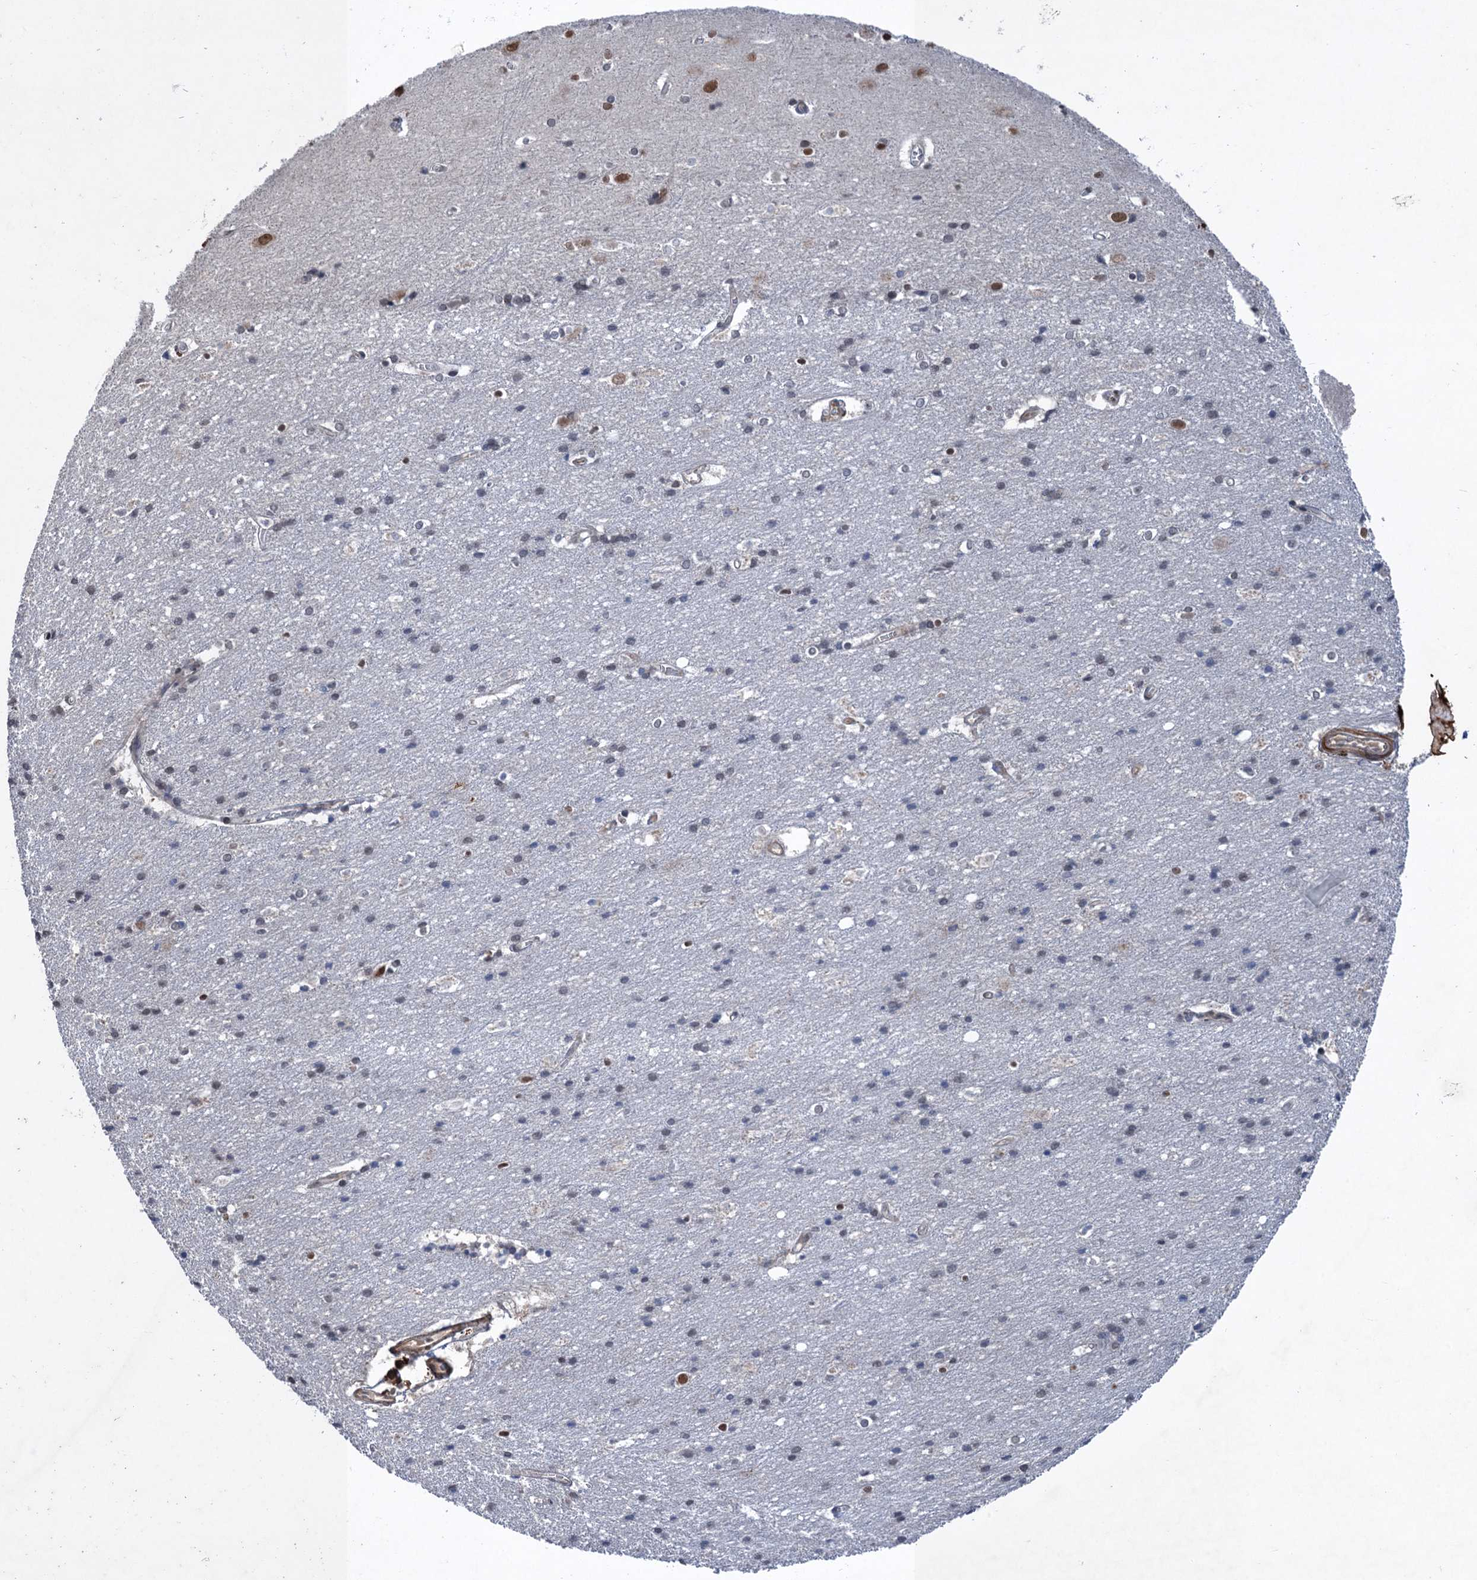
{"staining": {"intensity": "negative", "quantity": "none", "location": "none"}, "tissue": "cerebral cortex", "cell_type": "Endothelial cells", "image_type": "normal", "snomed": [{"axis": "morphology", "description": "Normal tissue, NOS"}, {"axis": "topography", "description": "Cerebral cortex"}], "caption": "This is a photomicrograph of immunohistochemistry (IHC) staining of benign cerebral cortex, which shows no staining in endothelial cells.", "gene": "TTC31", "patient": {"sex": "male", "age": 54}}